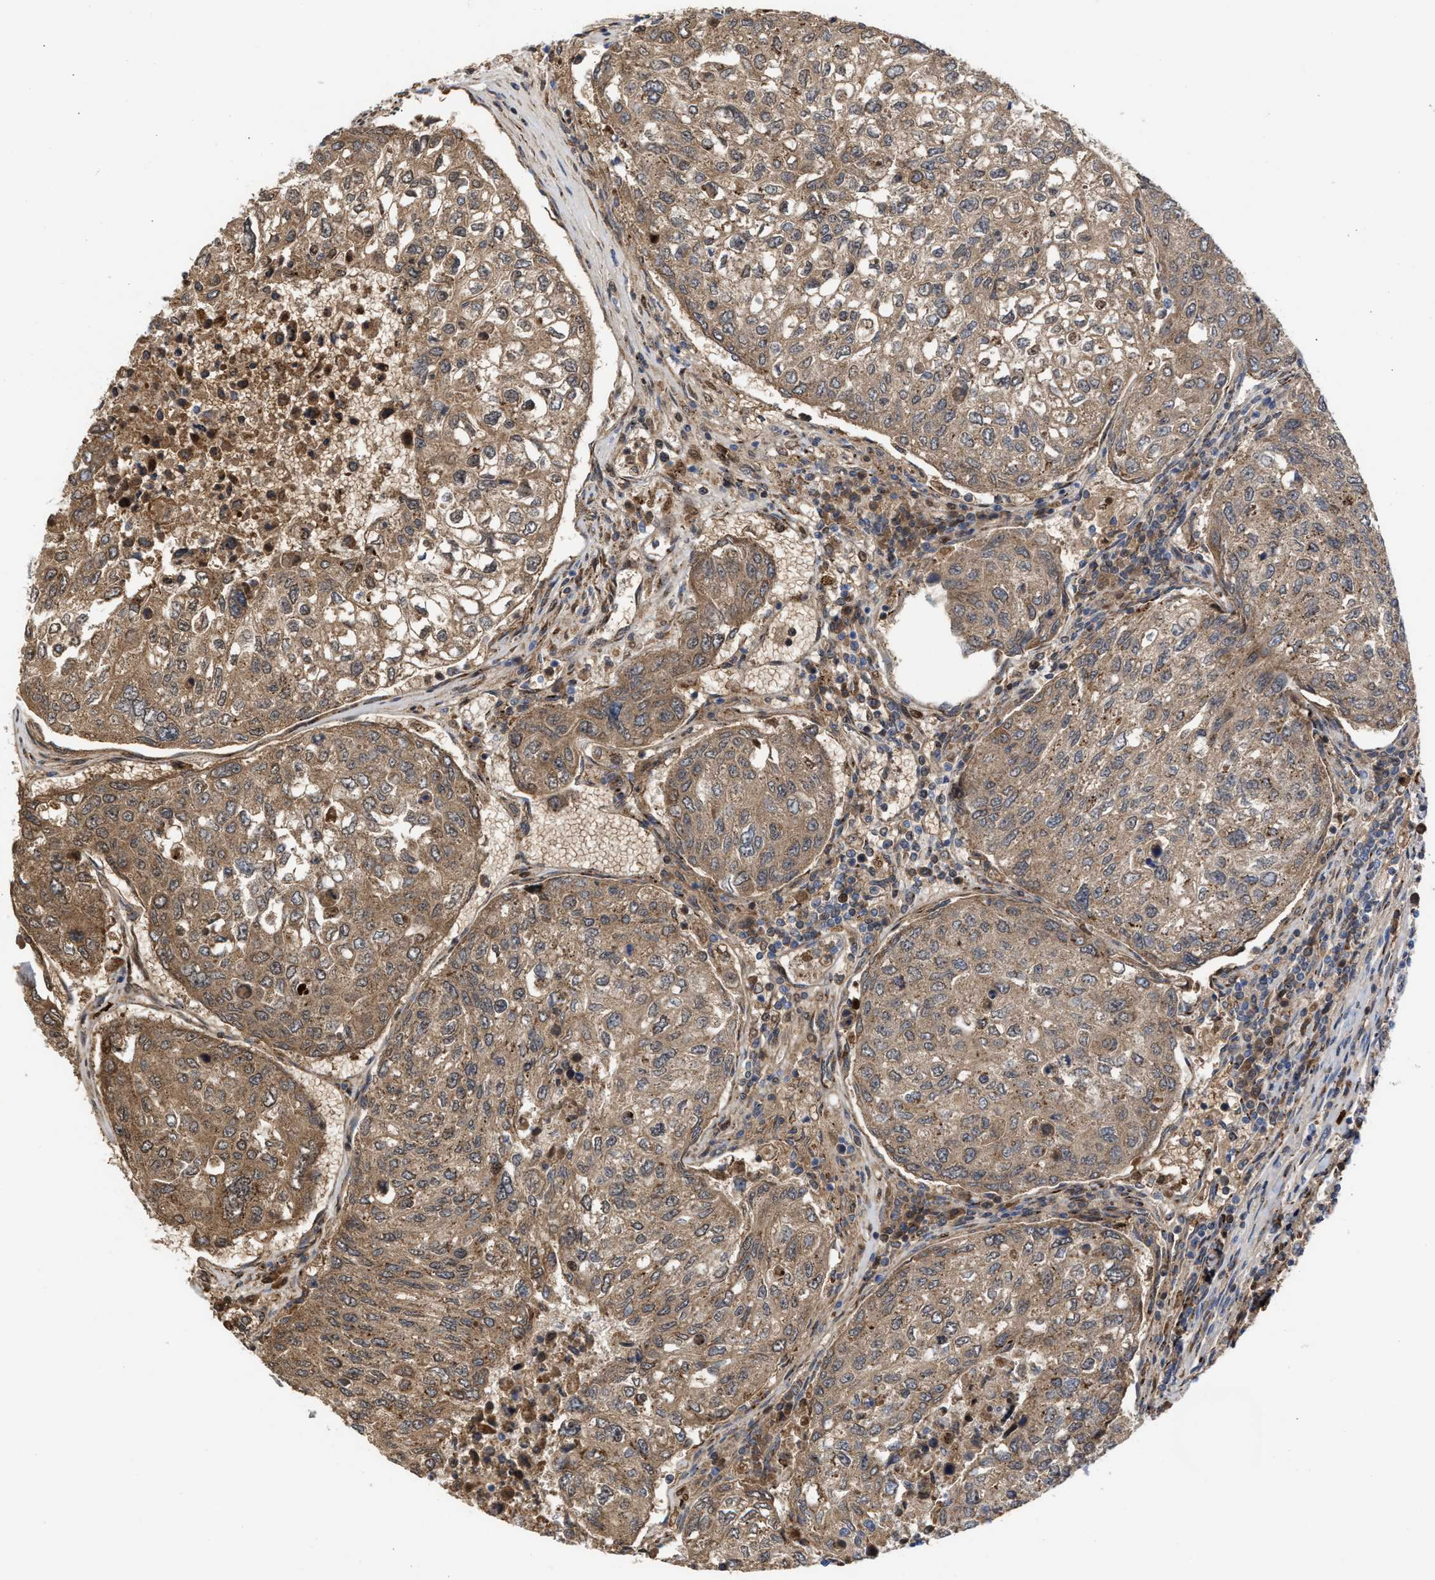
{"staining": {"intensity": "moderate", "quantity": ">75%", "location": "cytoplasmic/membranous"}, "tissue": "urothelial cancer", "cell_type": "Tumor cells", "image_type": "cancer", "snomed": [{"axis": "morphology", "description": "Urothelial carcinoma, High grade"}, {"axis": "topography", "description": "Lymph node"}, {"axis": "topography", "description": "Urinary bladder"}], "caption": "DAB immunohistochemical staining of human high-grade urothelial carcinoma exhibits moderate cytoplasmic/membranous protein staining in about >75% of tumor cells.", "gene": "CCL2", "patient": {"sex": "male", "age": 51}}